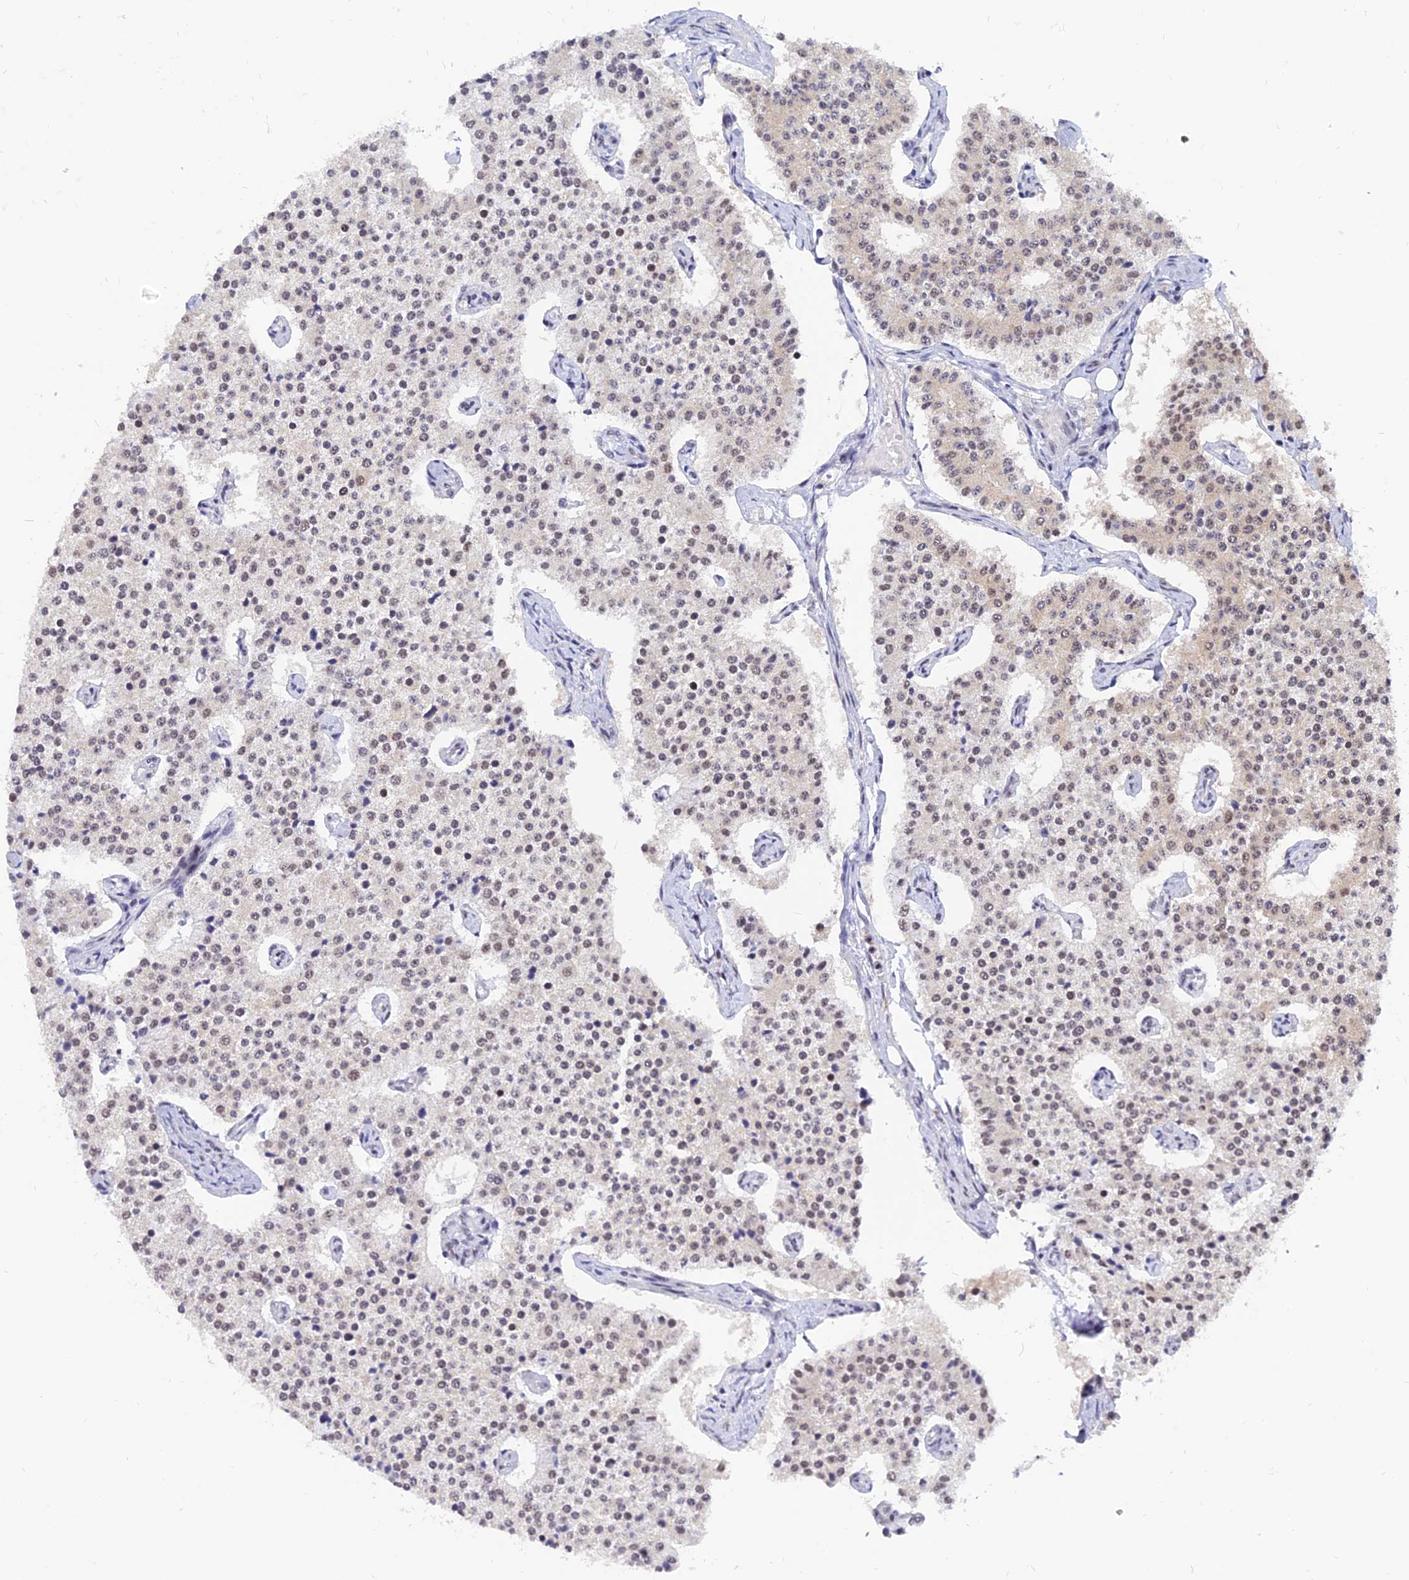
{"staining": {"intensity": "weak", "quantity": "25%-75%", "location": "nuclear"}, "tissue": "carcinoid", "cell_type": "Tumor cells", "image_type": "cancer", "snomed": [{"axis": "morphology", "description": "Carcinoid, malignant, NOS"}, {"axis": "topography", "description": "Colon"}], "caption": "The histopathology image demonstrates a brown stain indicating the presence of a protein in the nuclear of tumor cells in carcinoid (malignant).", "gene": "DPY30", "patient": {"sex": "female", "age": 52}}